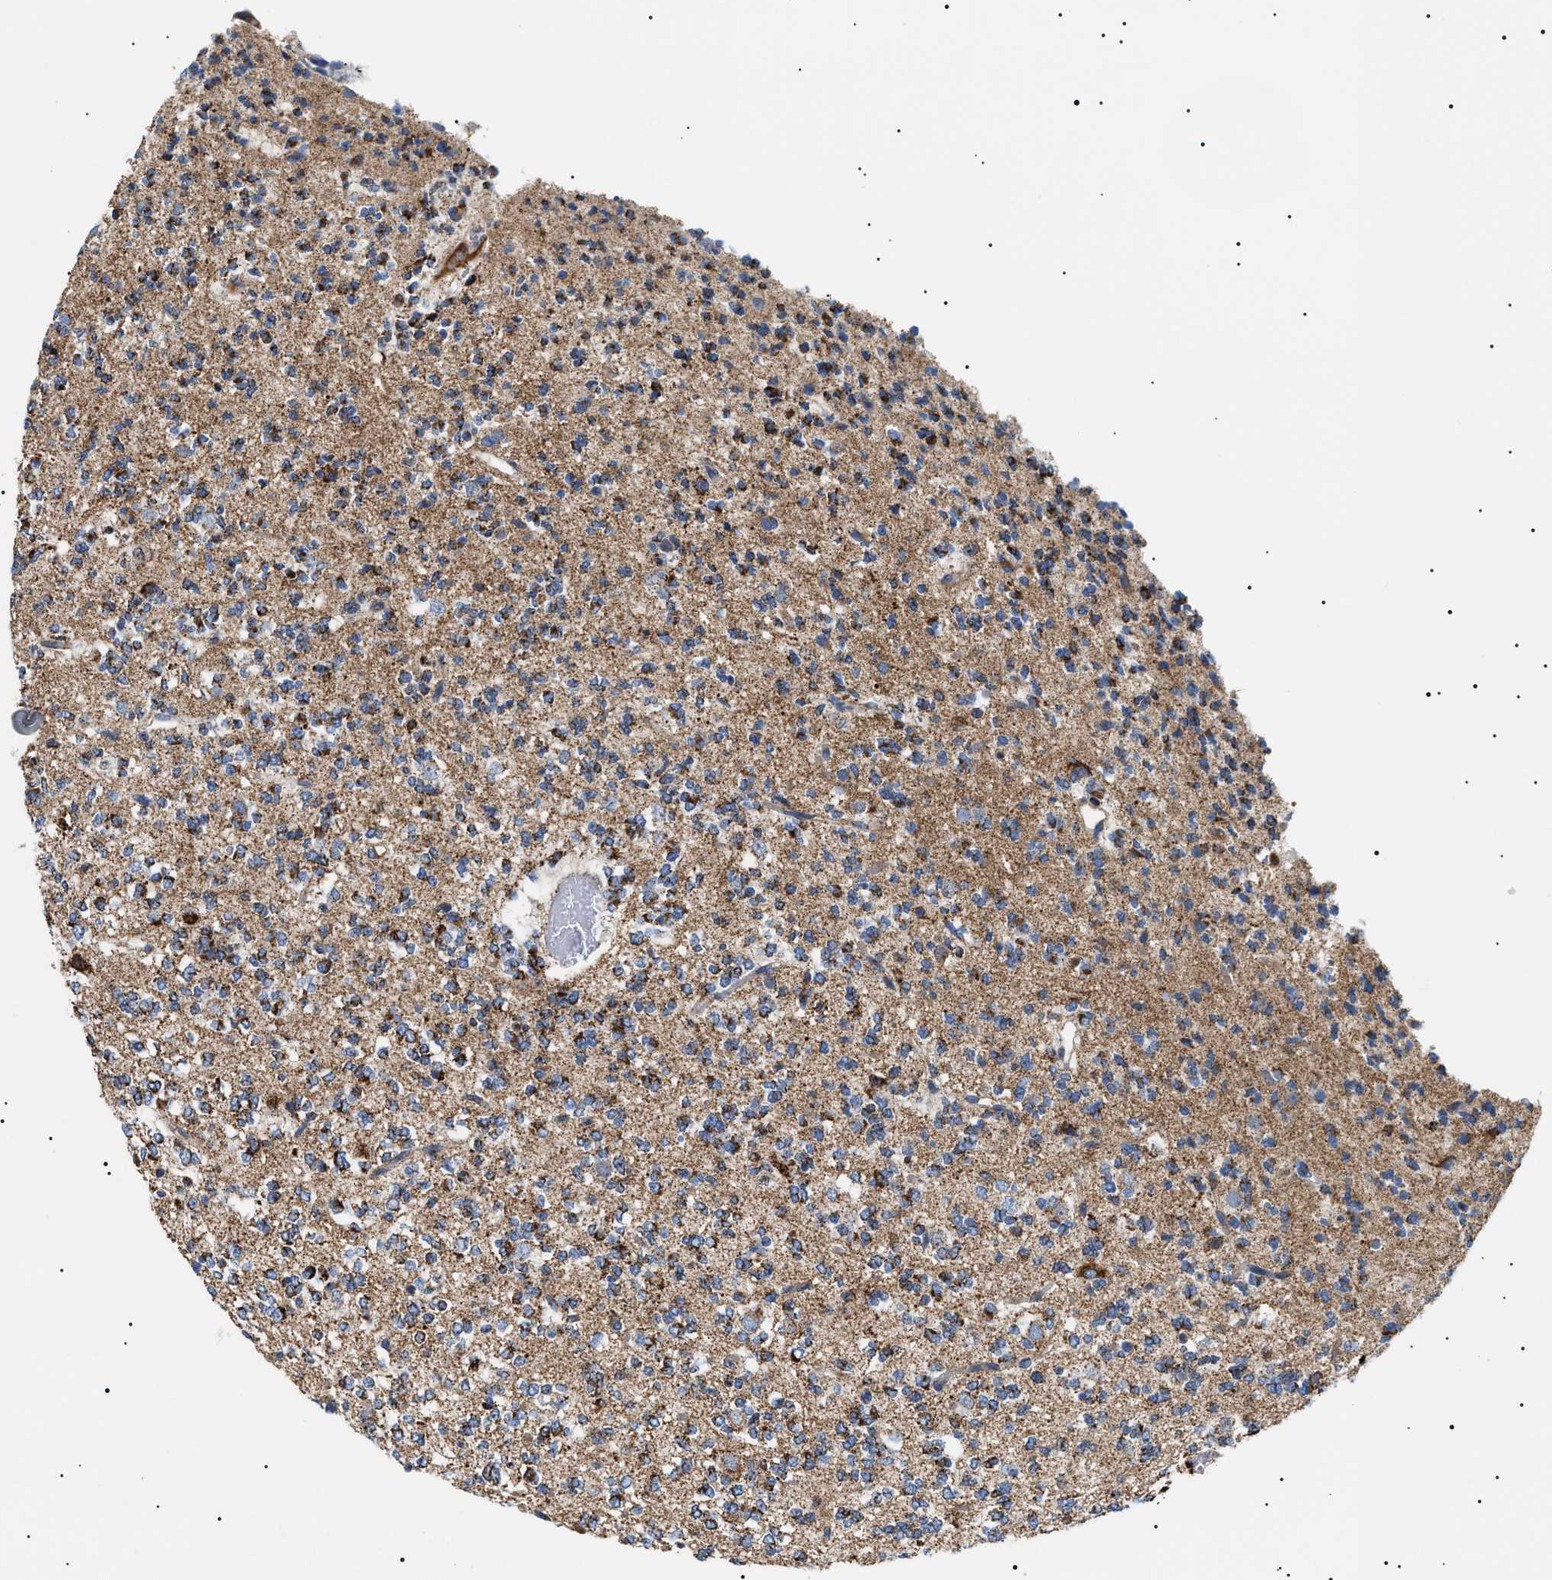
{"staining": {"intensity": "strong", "quantity": "25%-75%", "location": "cytoplasmic/membranous"}, "tissue": "glioma", "cell_type": "Tumor cells", "image_type": "cancer", "snomed": [{"axis": "morphology", "description": "Glioma, malignant, Low grade"}, {"axis": "topography", "description": "Brain"}], "caption": "Immunohistochemistry staining of glioma, which shows high levels of strong cytoplasmic/membranous positivity in approximately 25%-75% of tumor cells indicating strong cytoplasmic/membranous protein positivity. The staining was performed using DAB (3,3'-diaminobenzidine) (brown) for protein detection and nuclei were counterstained in hematoxylin (blue).", "gene": "OXSM", "patient": {"sex": "male", "age": 38}}